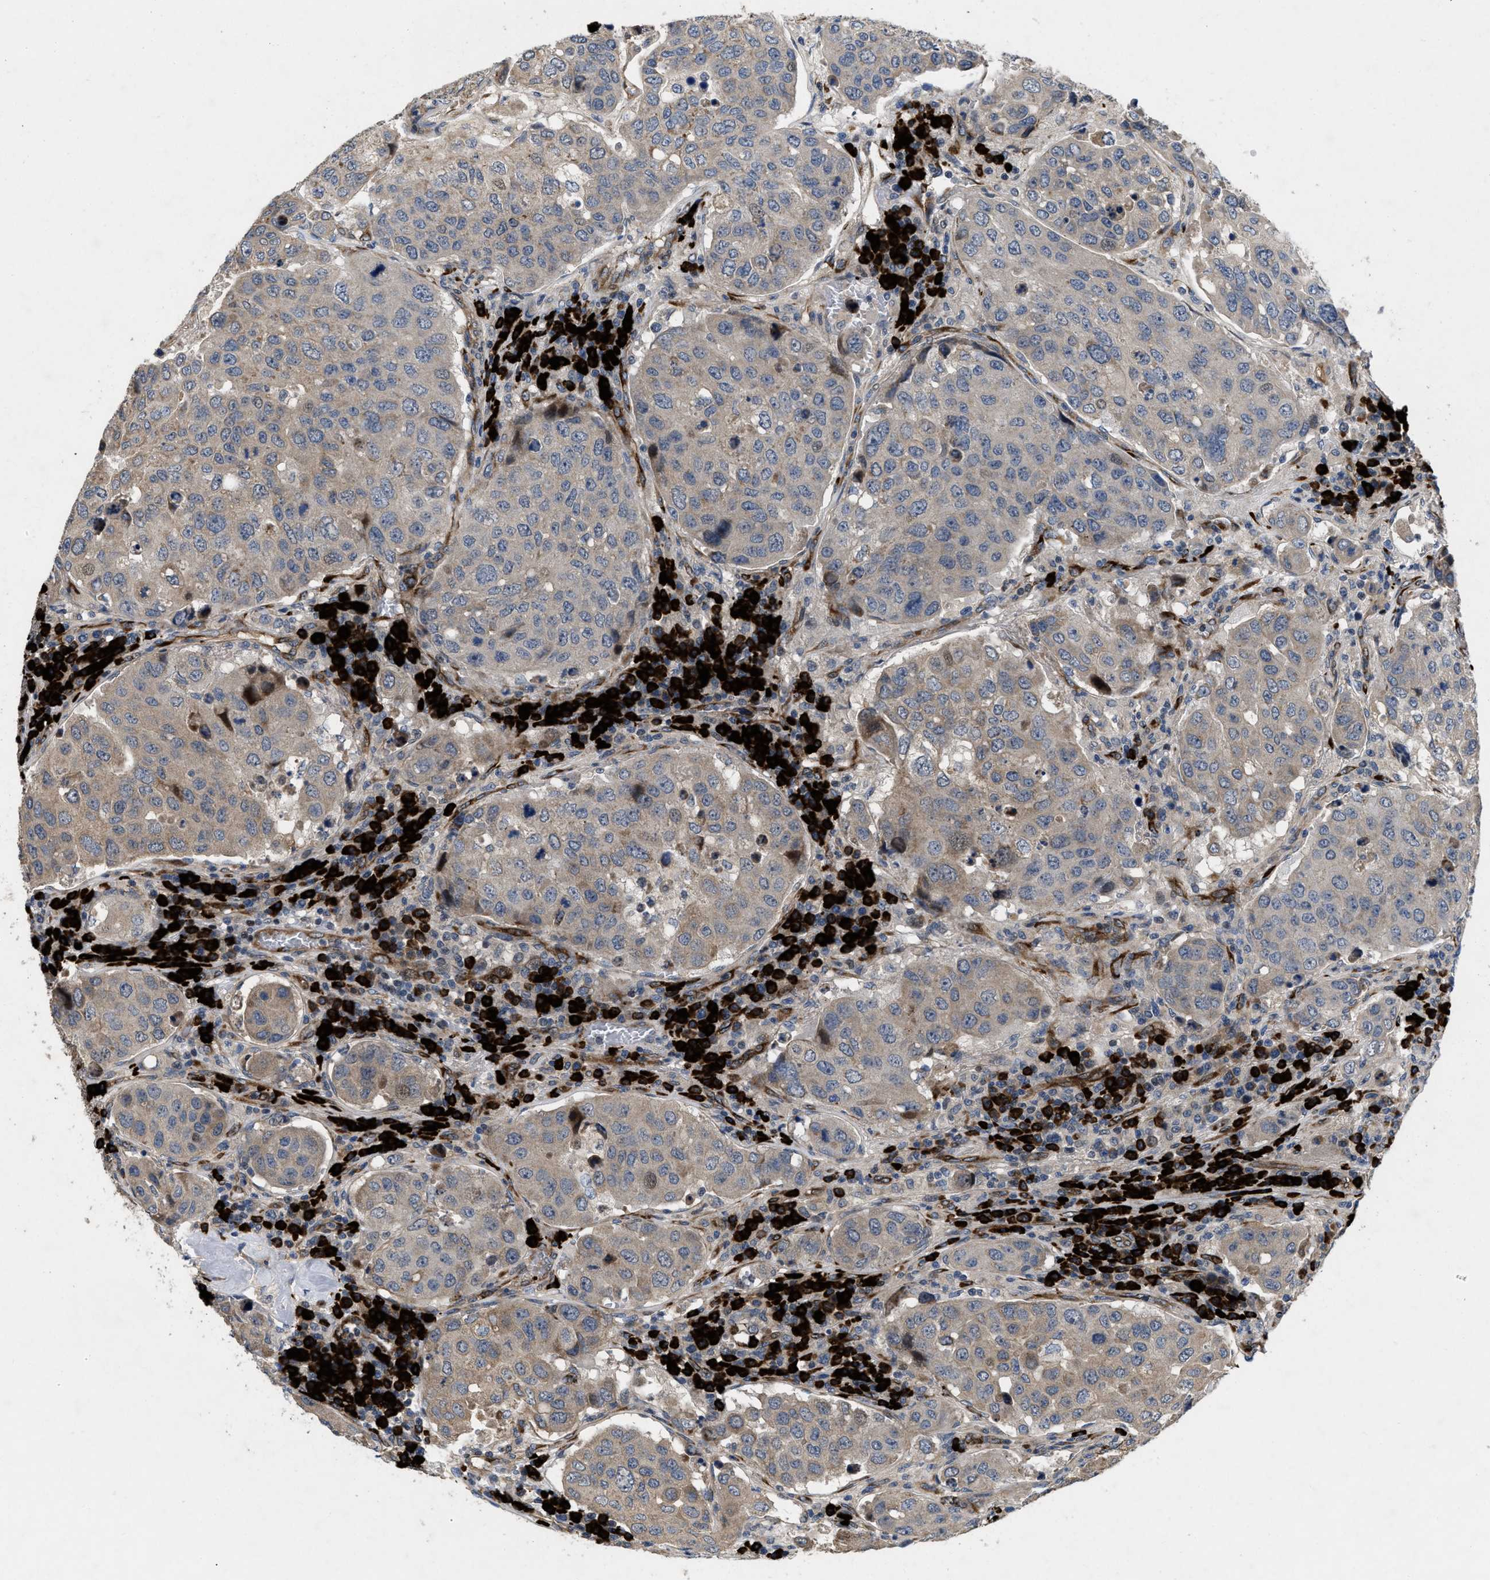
{"staining": {"intensity": "weak", "quantity": "<25%", "location": "nuclear"}, "tissue": "urothelial cancer", "cell_type": "Tumor cells", "image_type": "cancer", "snomed": [{"axis": "morphology", "description": "Urothelial carcinoma, High grade"}, {"axis": "topography", "description": "Lymph node"}, {"axis": "topography", "description": "Urinary bladder"}], "caption": "This is a image of immunohistochemistry staining of urothelial cancer, which shows no expression in tumor cells. Brightfield microscopy of immunohistochemistry stained with DAB (3,3'-diaminobenzidine) (brown) and hematoxylin (blue), captured at high magnification.", "gene": "HSPA12B", "patient": {"sex": "male", "age": 51}}